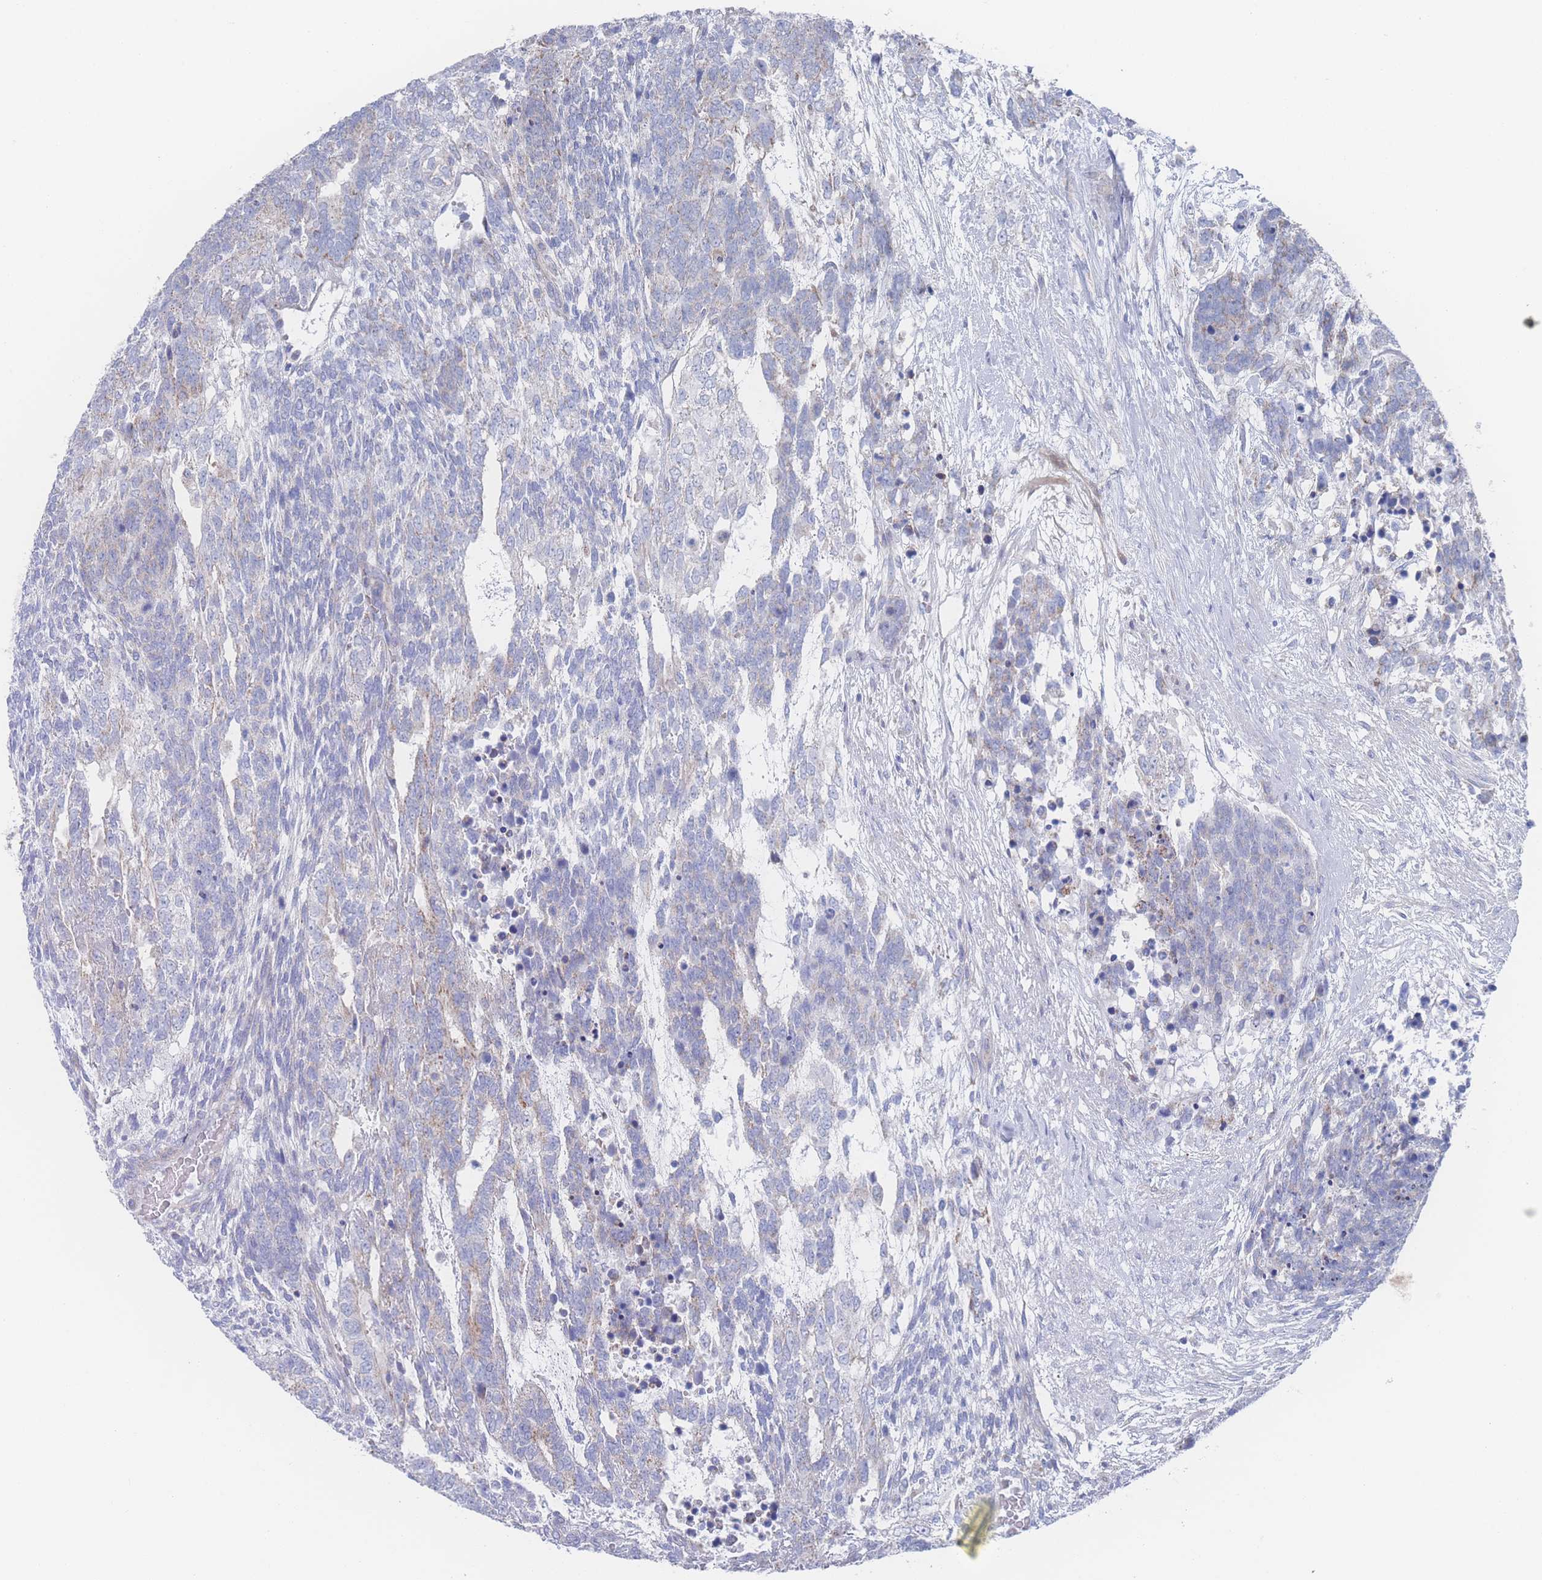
{"staining": {"intensity": "negative", "quantity": "none", "location": "none"}, "tissue": "testis cancer", "cell_type": "Tumor cells", "image_type": "cancer", "snomed": [{"axis": "morphology", "description": "Carcinoma, Embryonal, NOS"}, {"axis": "topography", "description": "Testis"}], "caption": "An immunohistochemistry (IHC) histopathology image of testis cancer (embryonal carcinoma) is shown. There is no staining in tumor cells of testis cancer (embryonal carcinoma).", "gene": "SNPH", "patient": {"sex": "male", "age": 23}}